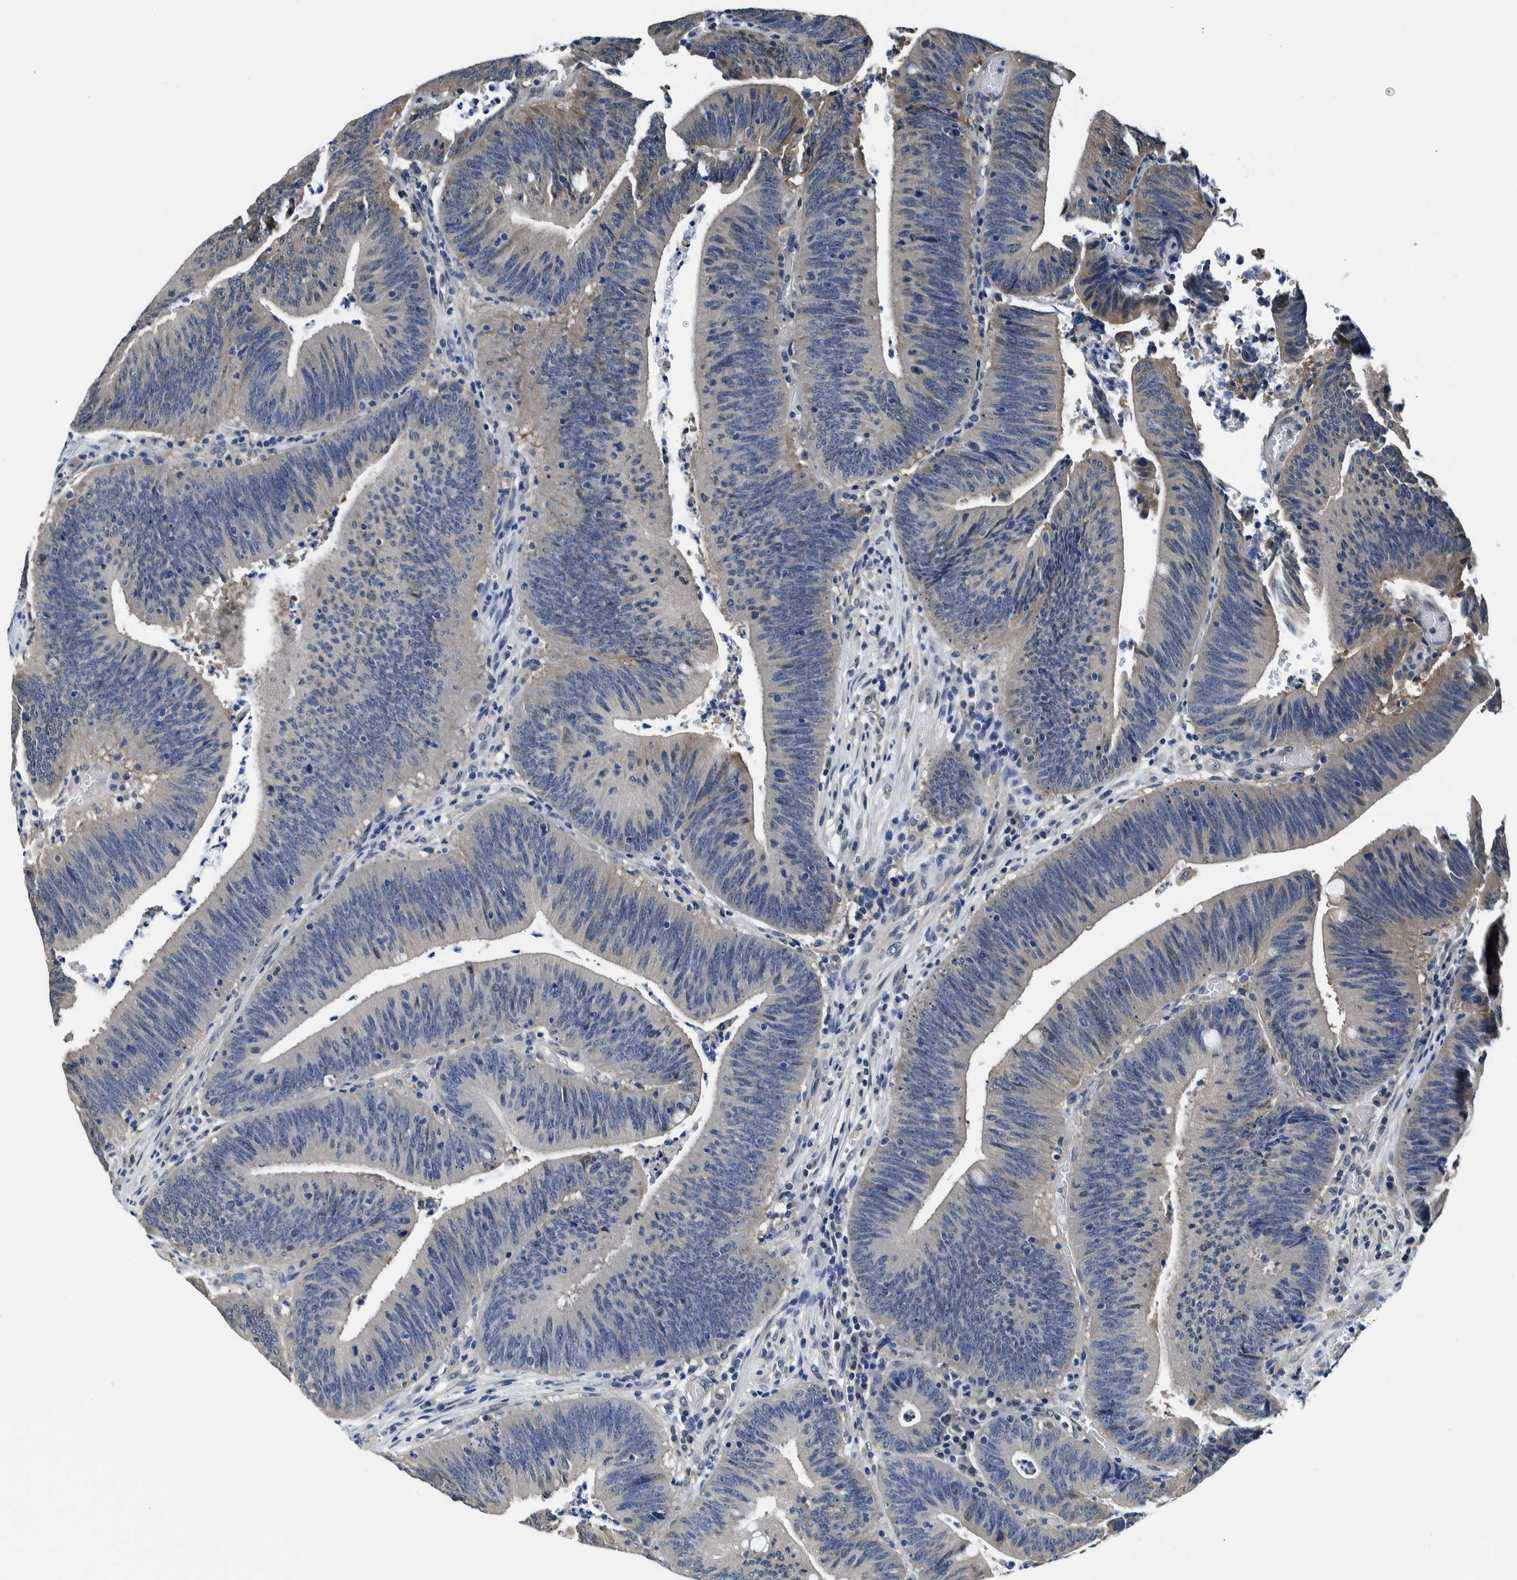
{"staining": {"intensity": "negative", "quantity": "none", "location": "none"}, "tissue": "colorectal cancer", "cell_type": "Tumor cells", "image_type": "cancer", "snomed": [{"axis": "morphology", "description": "Normal tissue, NOS"}, {"axis": "morphology", "description": "Adenocarcinoma, NOS"}, {"axis": "topography", "description": "Rectum"}], "caption": "Colorectal cancer (adenocarcinoma) was stained to show a protein in brown. There is no significant staining in tumor cells.", "gene": "NIBAN2", "patient": {"sex": "female", "age": 66}}